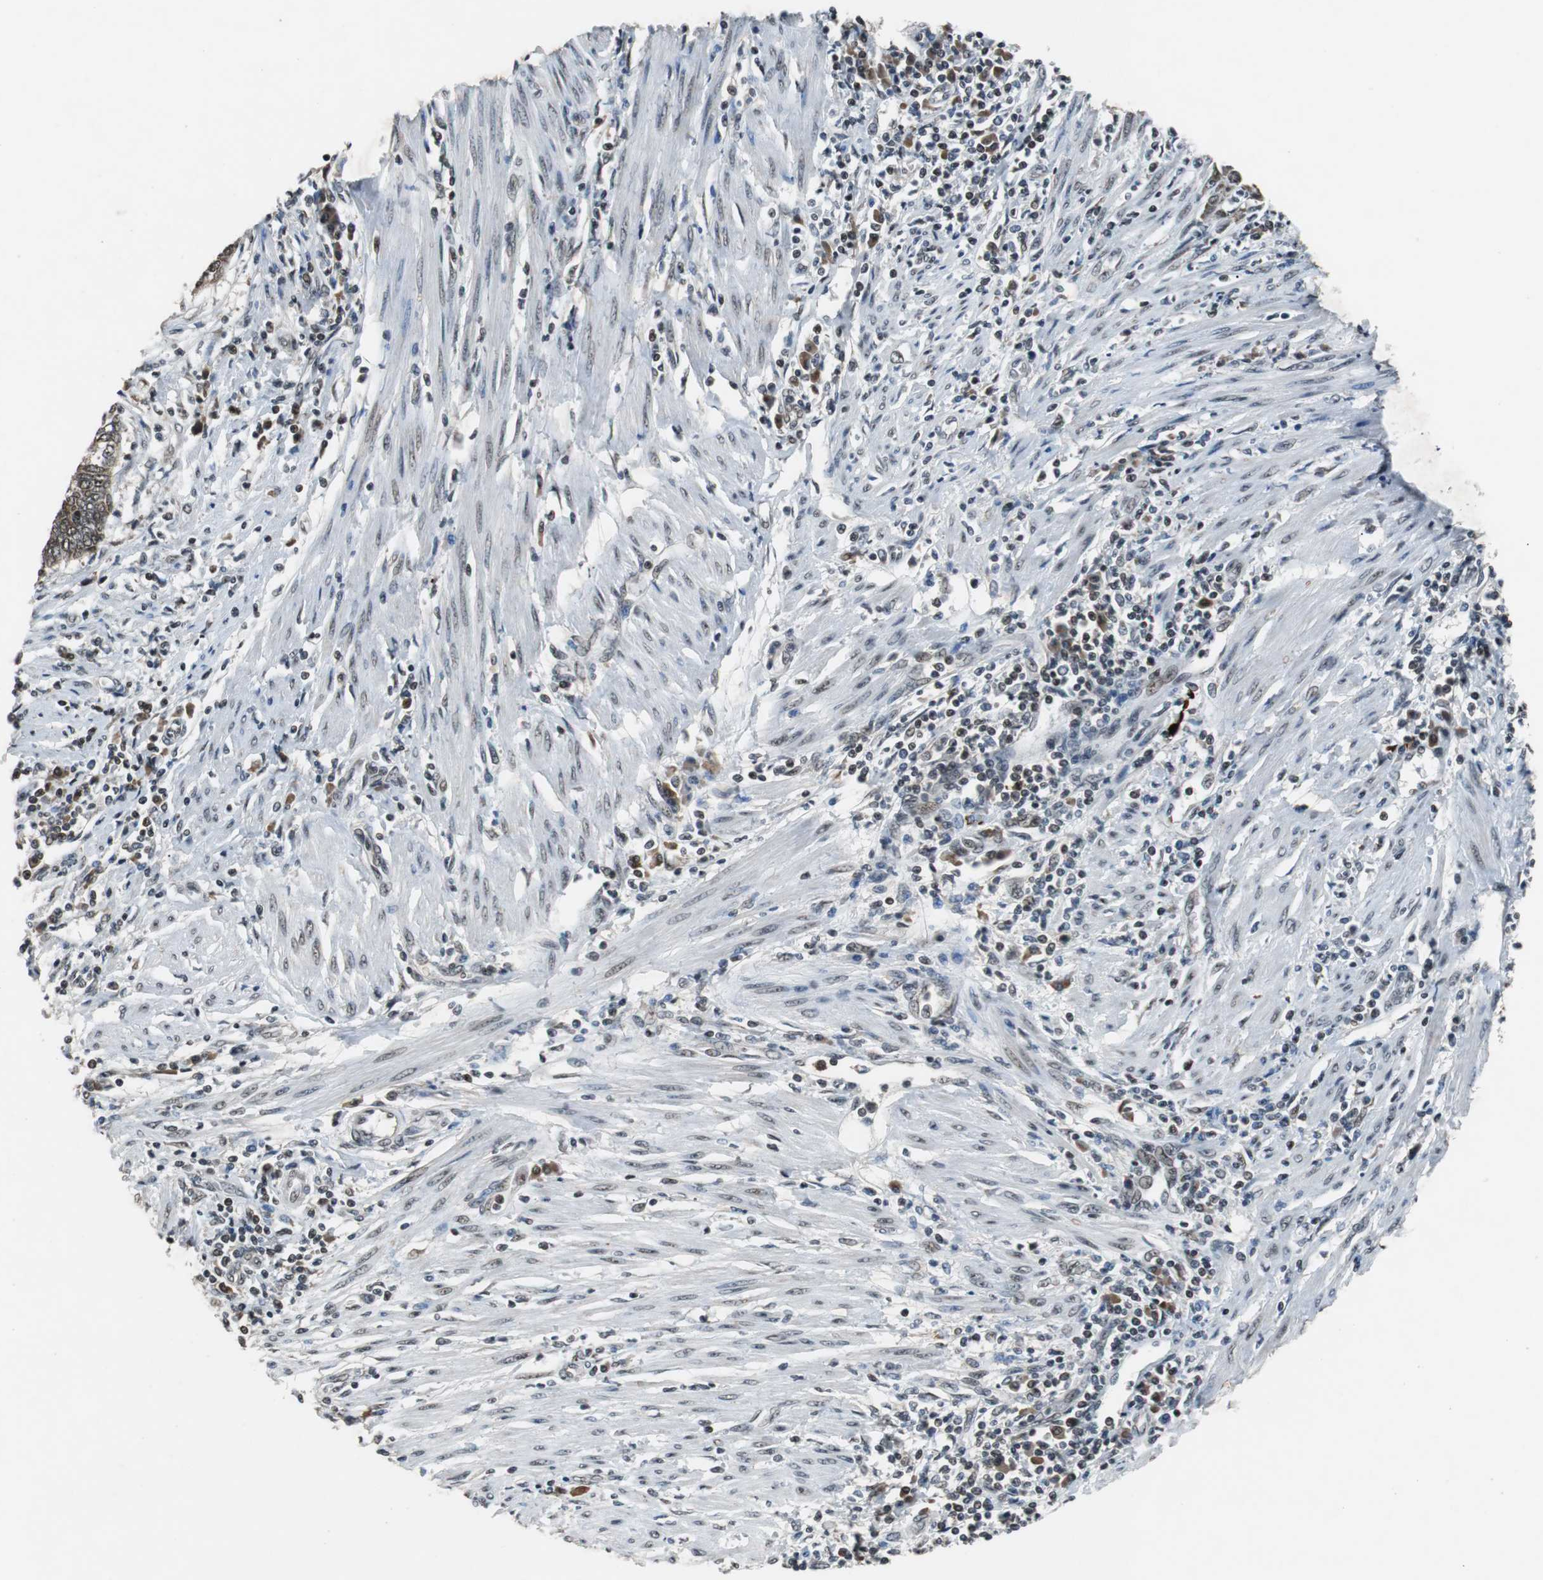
{"staining": {"intensity": "moderate", "quantity": "<25%", "location": "nuclear"}, "tissue": "endometrial cancer", "cell_type": "Tumor cells", "image_type": "cancer", "snomed": [{"axis": "morphology", "description": "Adenocarcinoma, NOS"}, {"axis": "topography", "description": "Uterus"}, {"axis": "topography", "description": "Endometrium"}], "caption": "A low amount of moderate nuclear expression is present in about <25% of tumor cells in adenocarcinoma (endometrial) tissue. Using DAB (3,3'-diaminobenzidine) (brown) and hematoxylin (blue) stains, captured at high magnification using brightfield microscopy.", "gene": "USP28", "patient": {"sex": "female", "age": 70}}